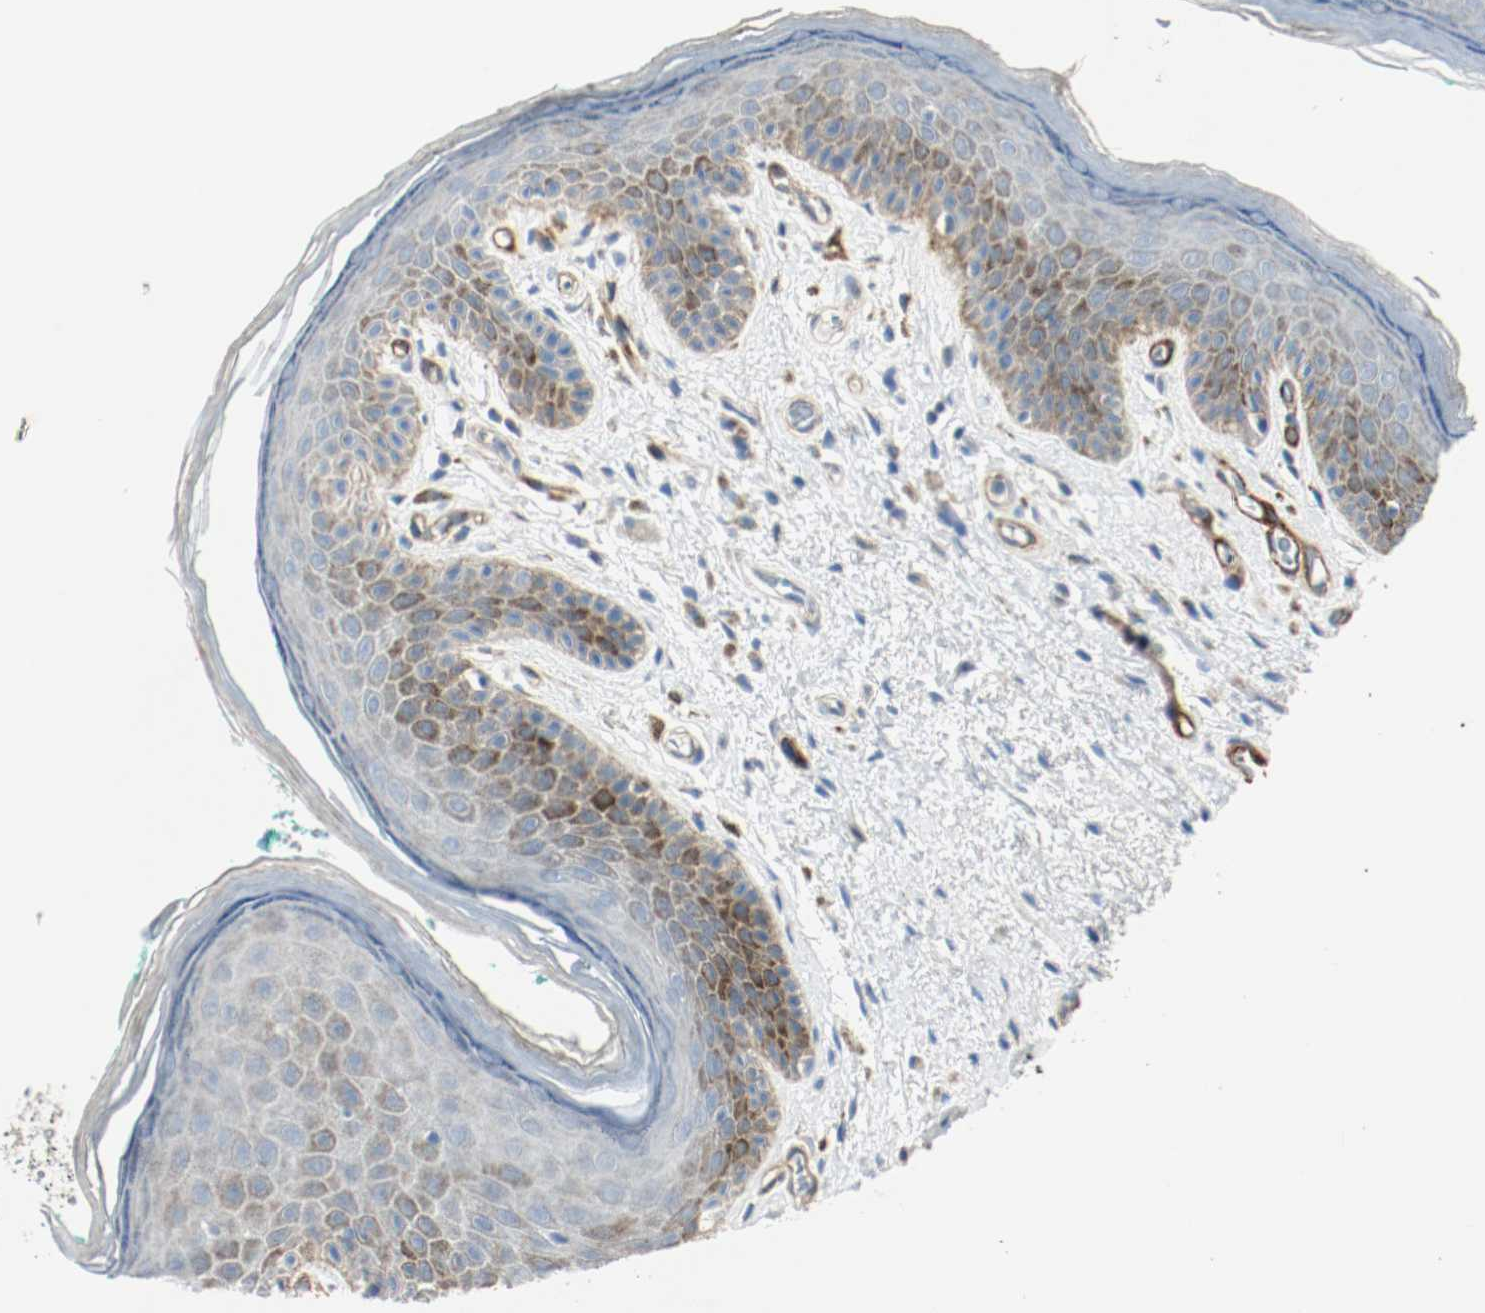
{"staining": {"intensity": "moderate", "quantity": "<25%", "location": "cytoplasmic/membranous"}, "tissue": "skin", "cell_type": "Epidermal cells", "image_type": "normal", "snomed": [{"axis": "morphology", "description": "Normal tissue, NOS"}, {"axis": "topography", "description": "Anal"}], "caption": "Unremarkable skin demonstrates moderate cytoplasmic/membranous expression in approximately <25% of epidermal cells.", "gene": "LAMB1", "patient": {"sex": "male", "age": 74}}